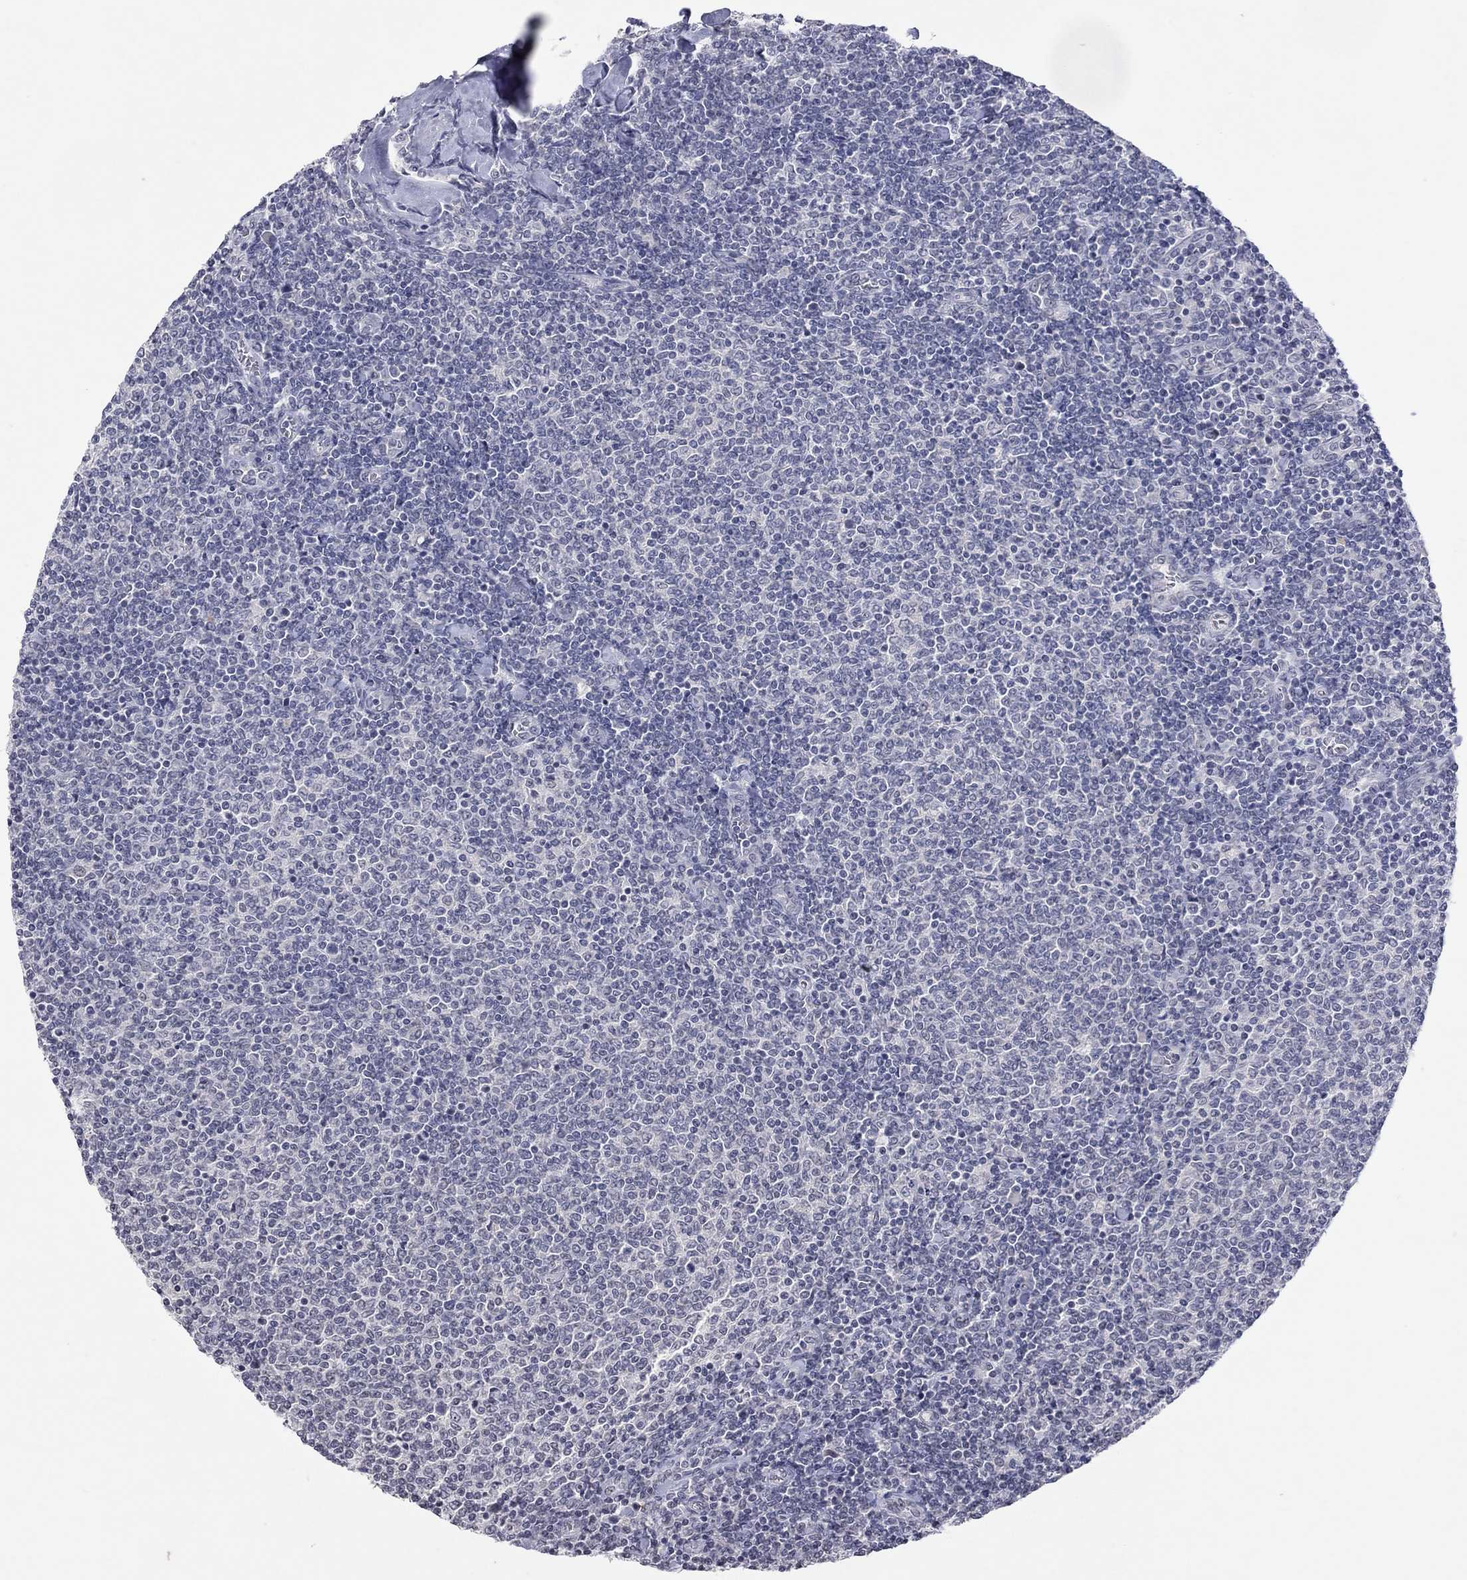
{"staining": {"intensity": "negative", "quantity": "none", "location": "none"}, "tissue": "lymphoma", "cell_type": "Tumor cells", "image_type": "cancer", "snomed": [{"axis": "morphology", "description": "Malignant lymphoma, non-Hodgkin's type, Low grade"}, {"axis": "topography", "description": "Lymph node"}], "caption": "DAB immunohistochemical staining of low-grade malignant lymphoma, non-Hodgkin's type shows no significant expression in tumor cells. (DAB (3,3'-diaminobenzidine) immunohistochemistry with hematoxylin counter stain).", "gene": "TMEM143", "patient": {"sex": "male", "age": 52}}